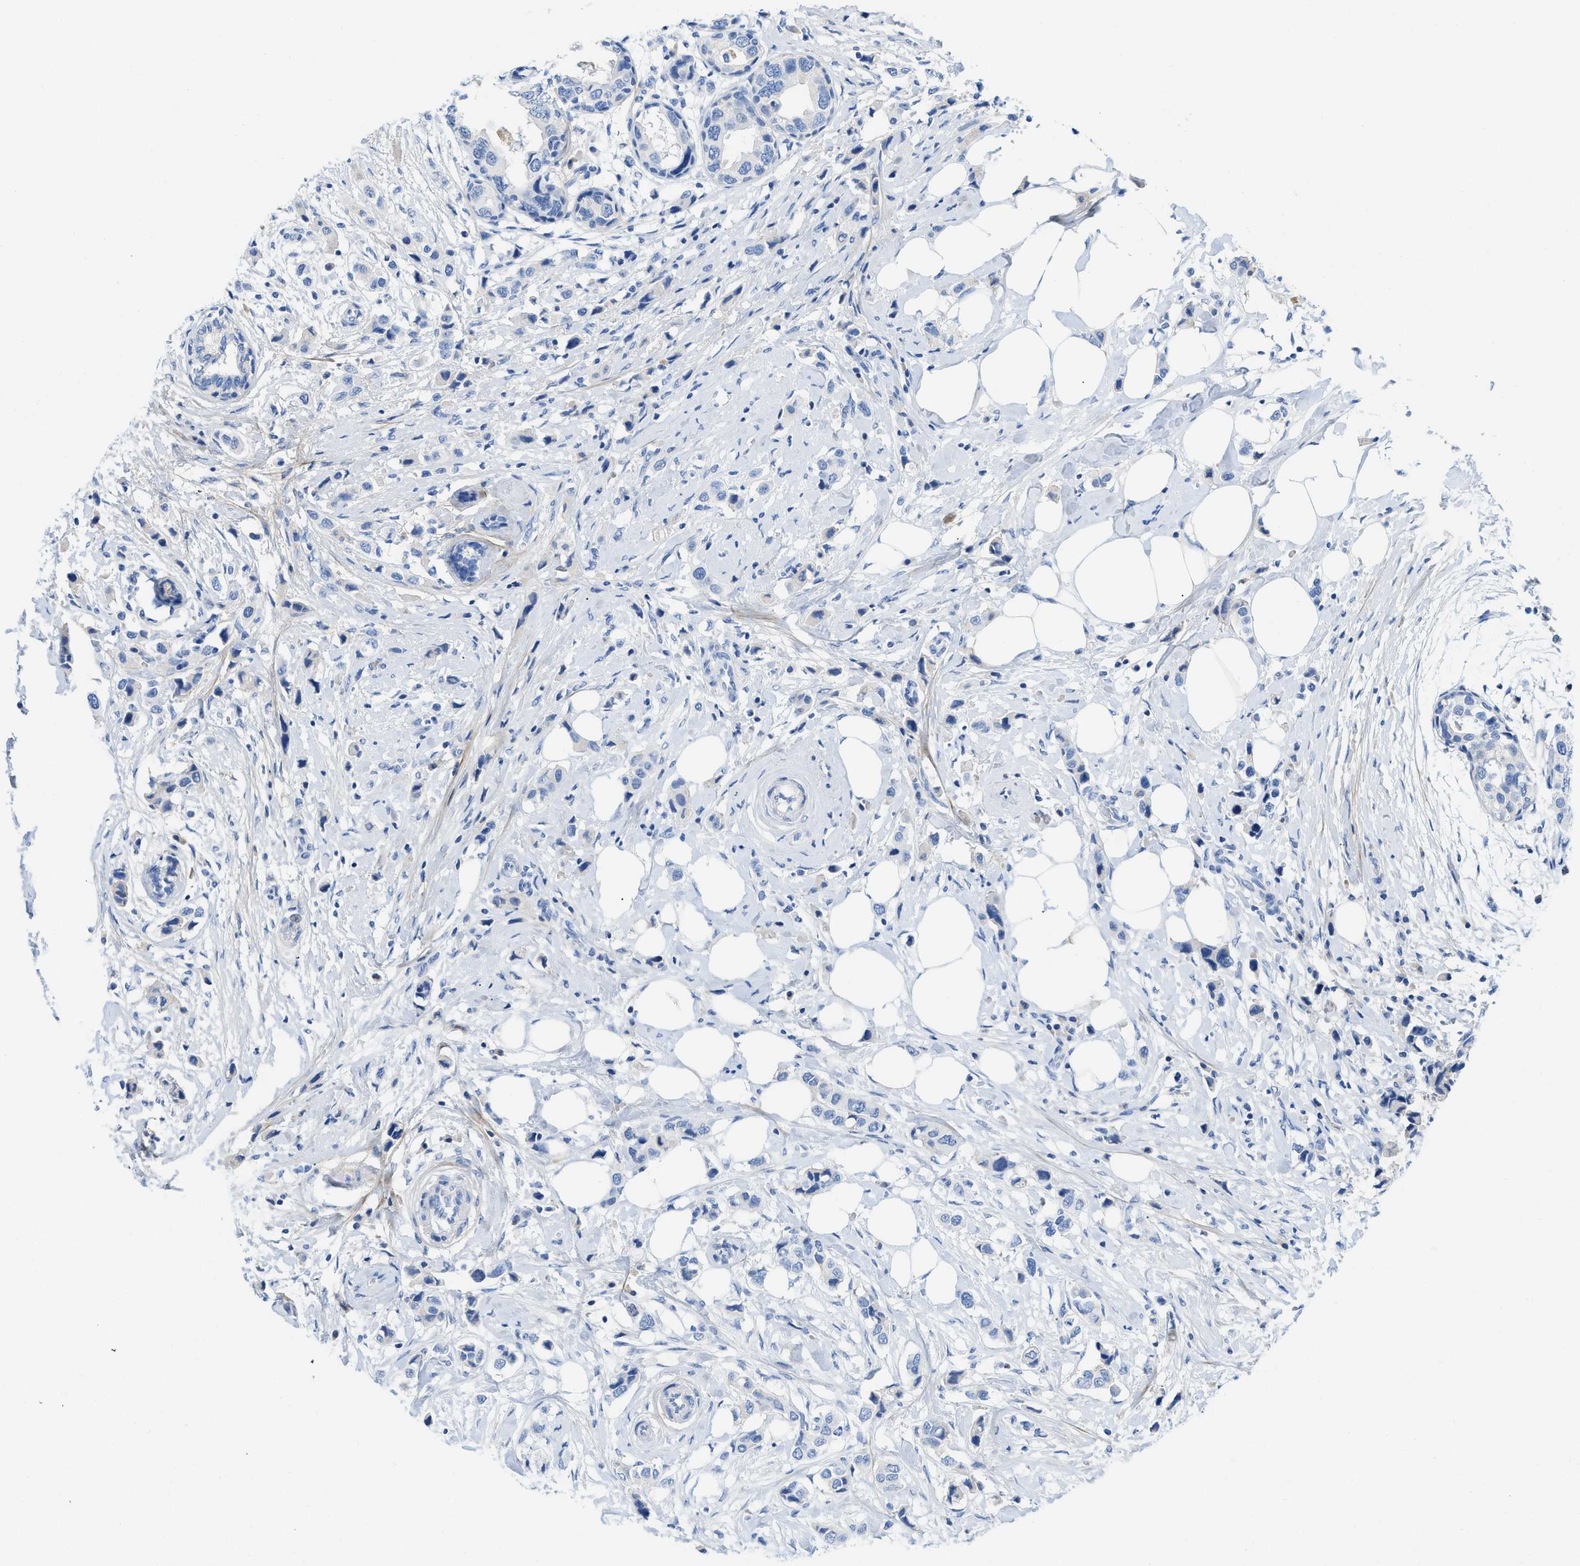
{"staining": {"intensity": "negative", "quantity": "none", "location": "none"}, "tissue": "breast cancer", "cell_type": "Tumor cells", "image_type": "cancer", "snomed": [{"axis": "morphology", "description": "Normal tissue, NOS"}, {"axis": "morphology", "description": "Duct carcinoma"}, {"axis": "topography", "description": "Breast"}], "caption": "The immunohistochemistry (IHC) image has no significant positivity in tumor cells of breast cancer tissue.", "gene": "COL3A1", "patient": {"sex": "female", "age": 50}}